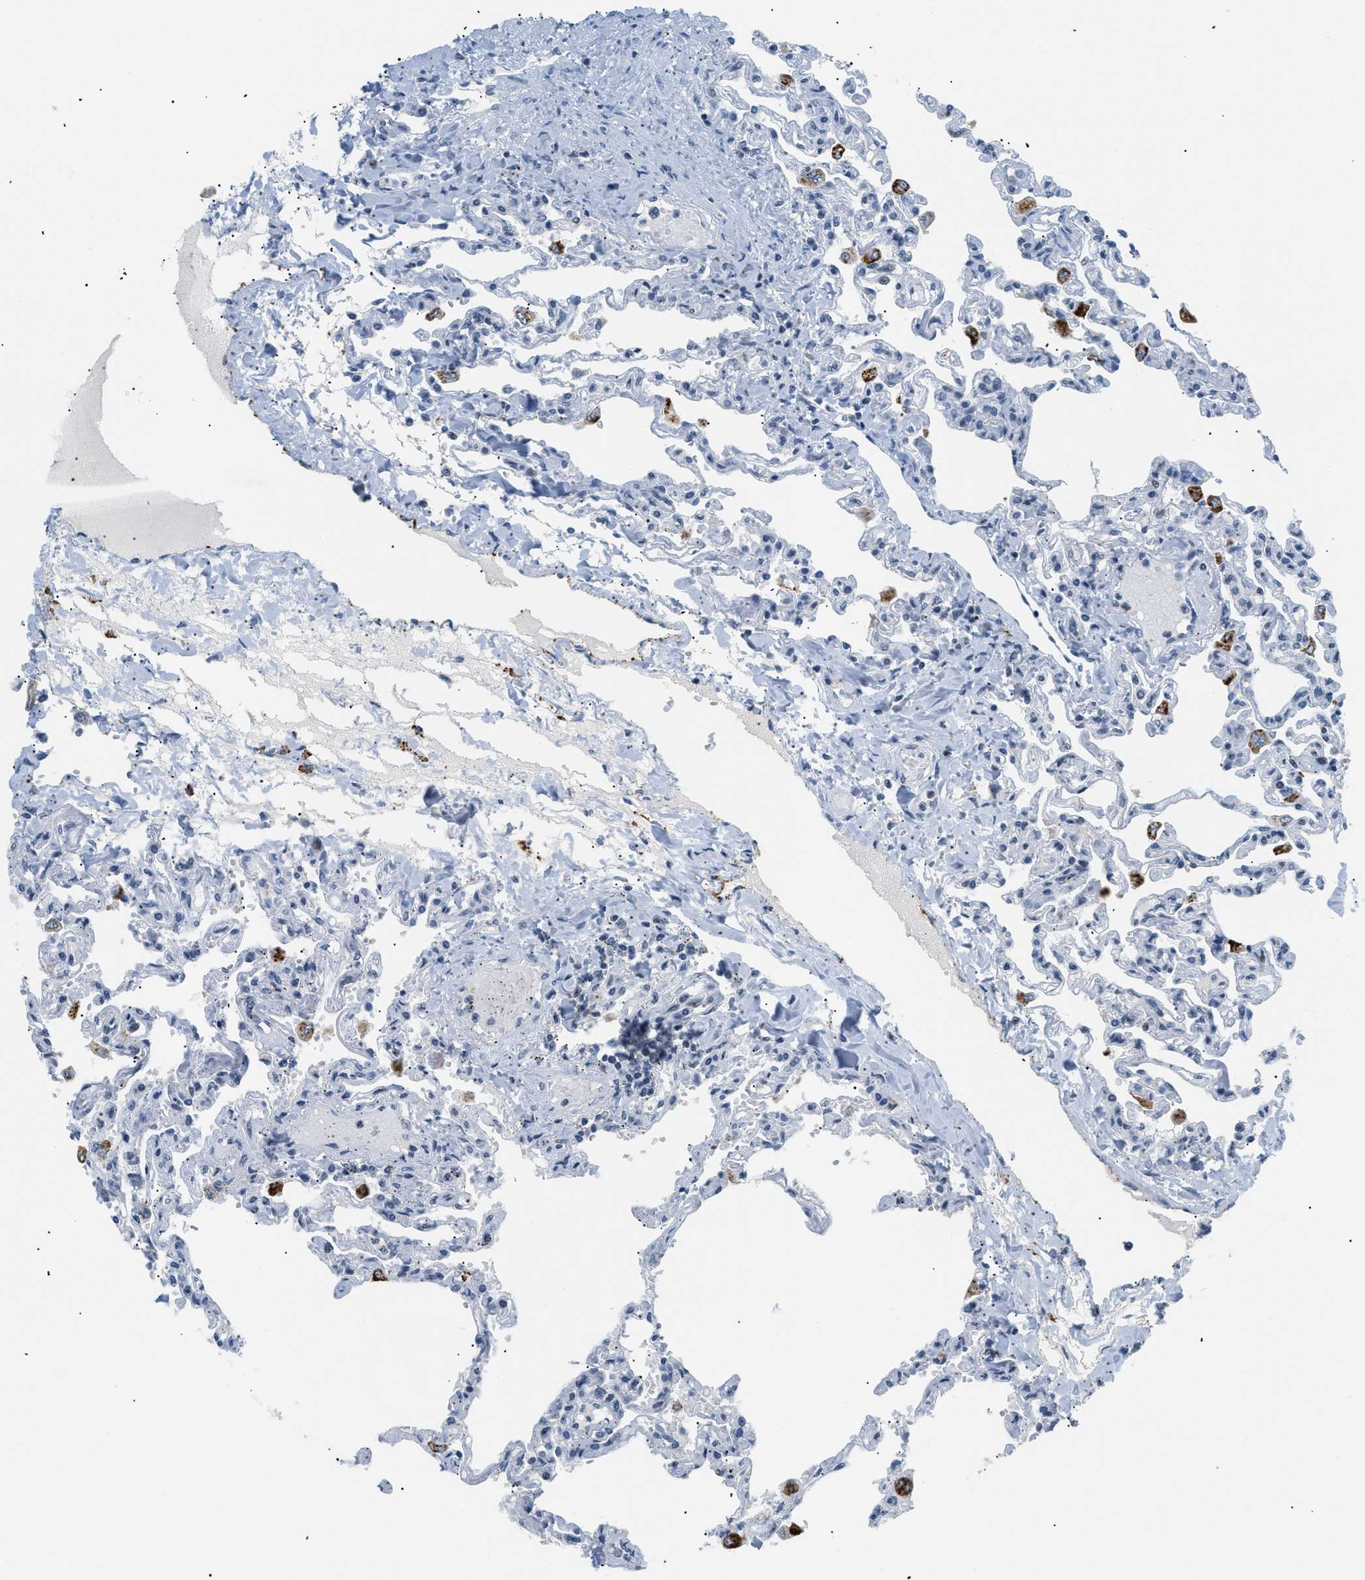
{"staining": {"intensity": "negative", "quantity": "none", "location": "none"}, "tissue": "lung", "cell_type": "Alveolar cells", "image_type": "normal", "snomed": [{"axis": "morphology", "description": "Normal tissue, NOS"}, {"axis": "topography", "description": "Lung"}], "caption": "Image shows no protein expression in alveolar cells of normal lung. (DAB IHC visualized using brightfield microscopy, high magnification).", "gene": "KCNC3", "patient": {"sex": "male", "age": 21}}